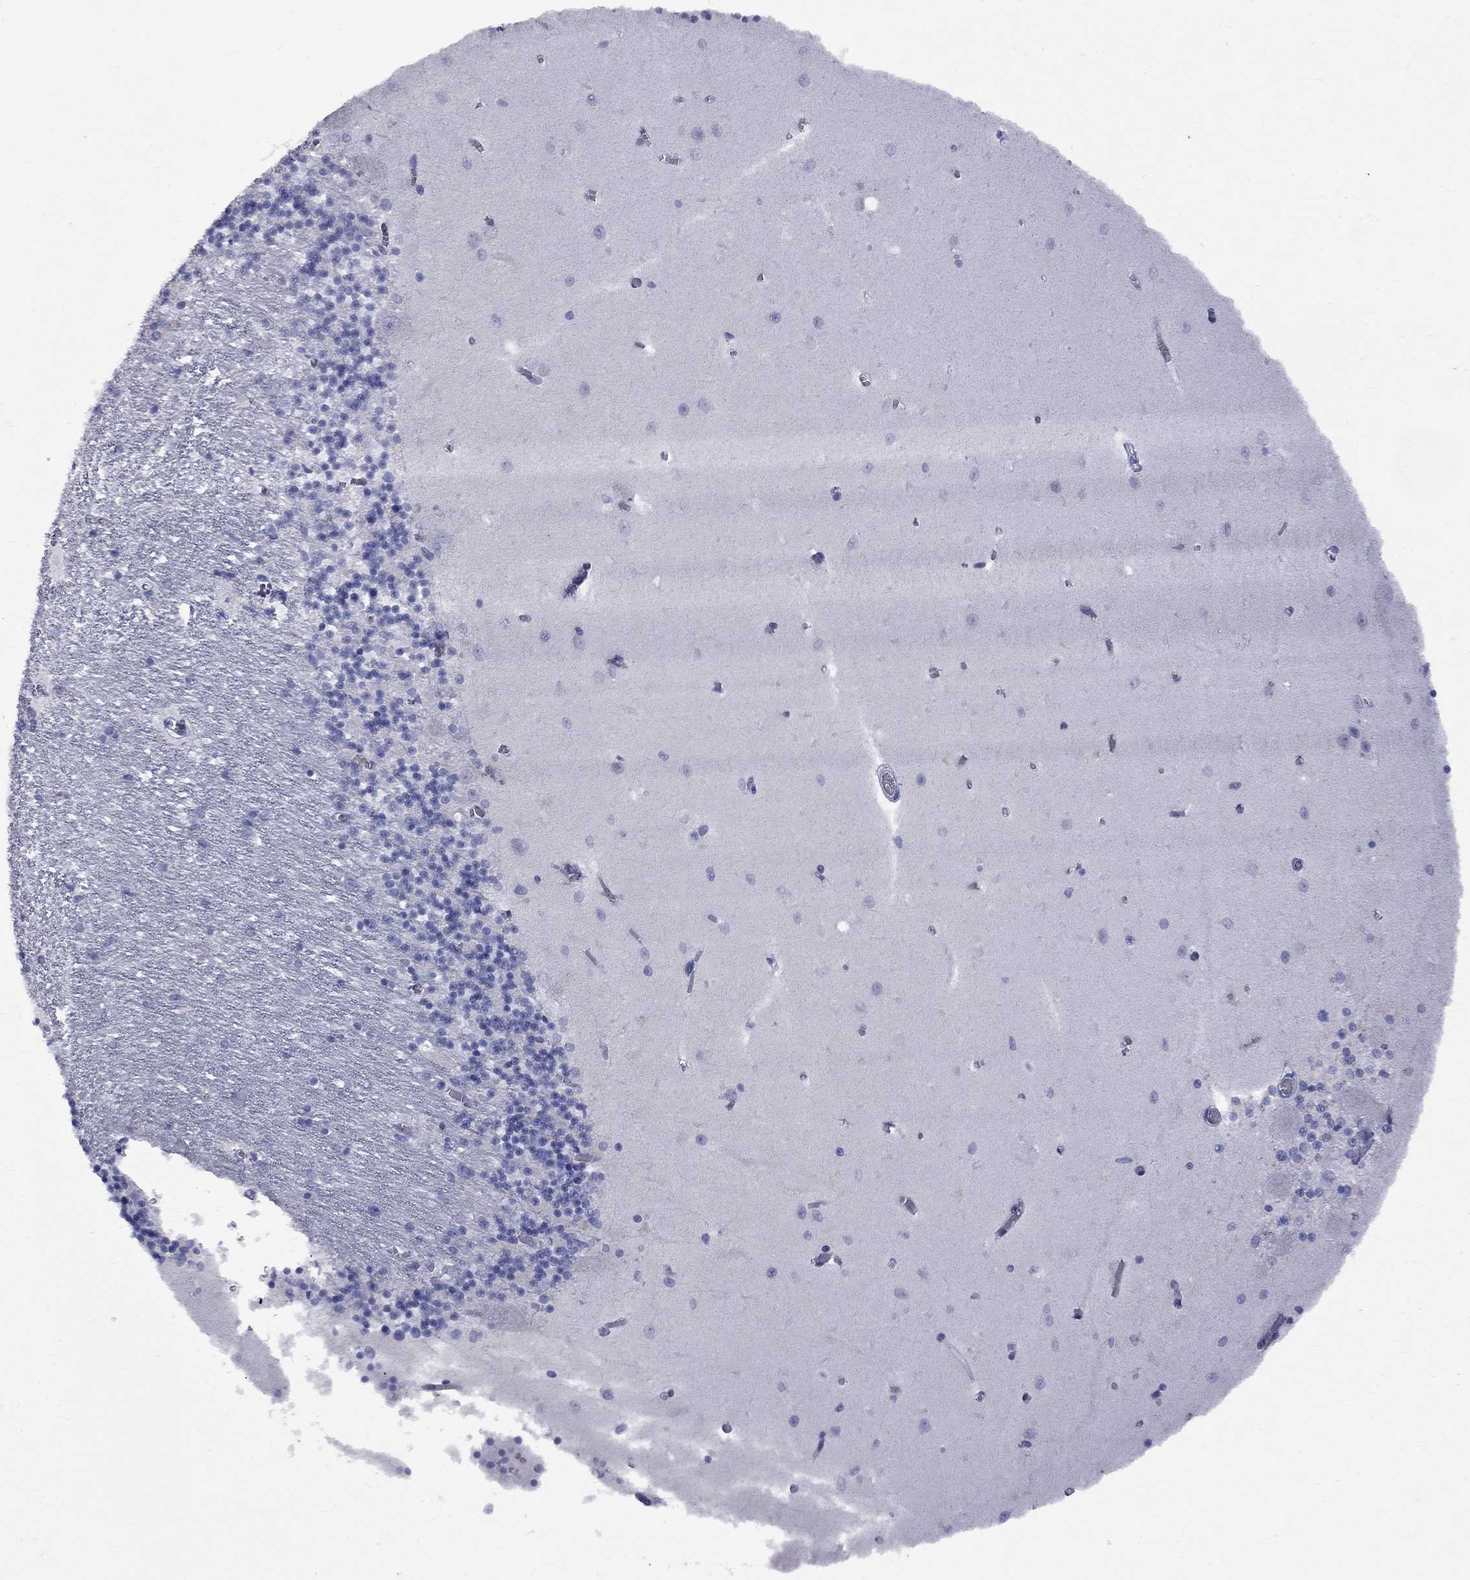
{"staining": {"intensity": "negative", "quantity": "none", "location": "none"}, "tissue": "cerebellum", "cell_type": "Cells in granular layer", "image_type": "normal", "snomed": [{"axis": "morphology", "description": "Normal tissue, NOS"}, {"axis": "topography", "description": "Cerebellum"}], "caption": "This micrograph is of normal cerebellum stained with immunohistochemistry (IHC) to label a protein in brown with the nuclei are counter-stained blue. There is no expression in cells in granular layer.", "gene": "ABCB4", "patient": {"sex": "female", "age": 64}}